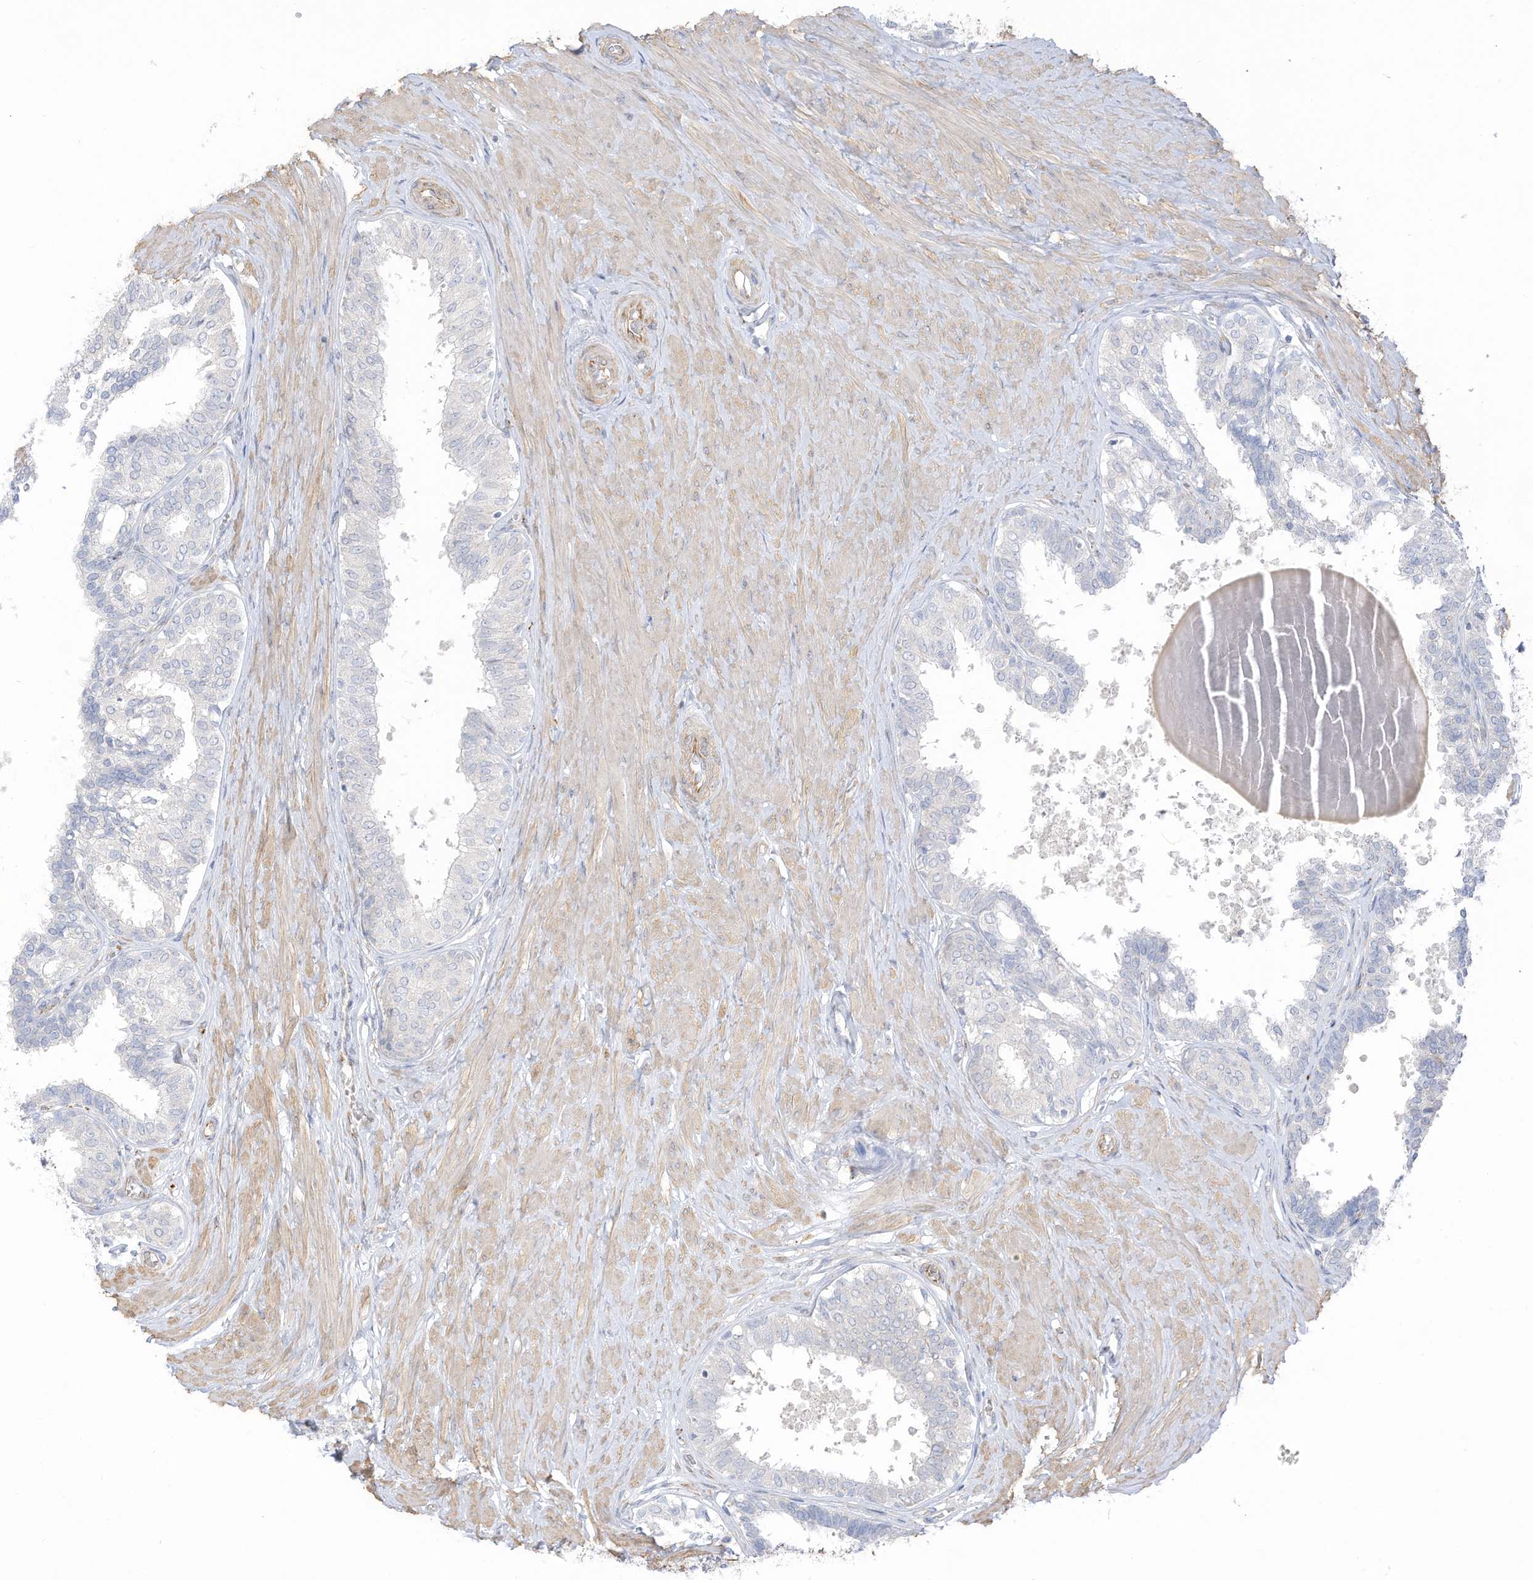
{"staining": {"intensity": "negative", "quantity": "none", "location": "none"}, "tissue": "prostate", "cell_type": "Glandular cells", "image_type": "normal", "snomed": [{"axis": "morphology", "description": "Normal tissue, NOS"}, {"axis": "topography", "description": "Prostate"}], "caption": "Histopathology image shows no protein staining in glandular cells of benign prostate. Nuclei are stained in blue.", "gene": "TAL2", "patient": {"sex": "male", "age": 48}}